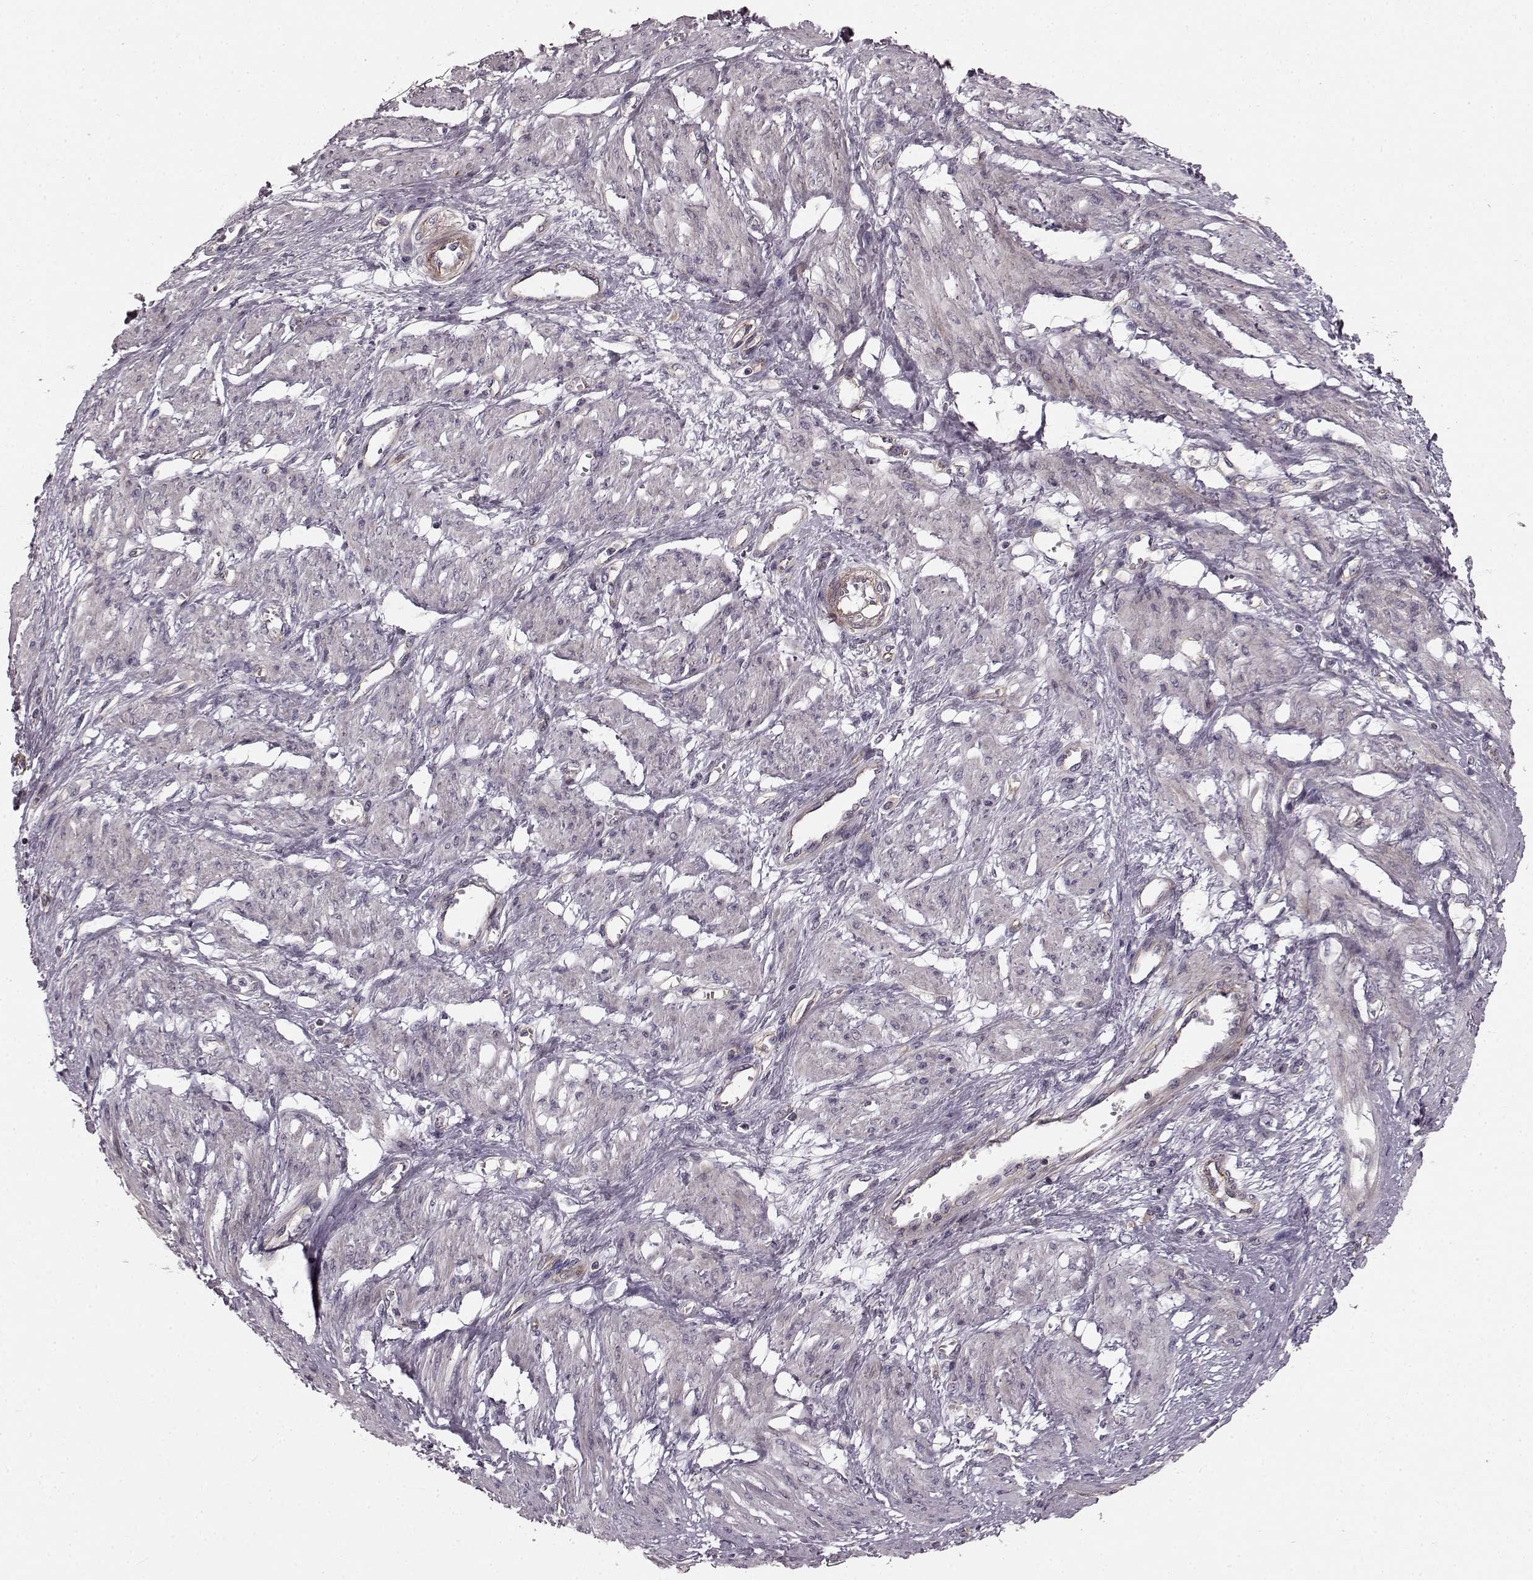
{"staining": {"intensity": "moderate", "quantity": "<25%", "location": "cytoplasmic/membranous"}, "tissue": "smooth muscle", "cell_type": "Smooth muscle cells", "image_type": "normal", "snomed": [{"axis": "morphology", "description": "Normal tissue, NOS"}, {"axis": "topography", "description": "Smooth muscle"}, {"axis": "topography", "description": "Uterus"}], "caption": "Smooth muscle cells demonstrate low levels of moderate cytoplasmic/membranous positivity in approximately <25% of cells in unremarkable human smooth muscle.", "gene": "SLC22A18", "patient": {"sex": "female", "age": 39}}